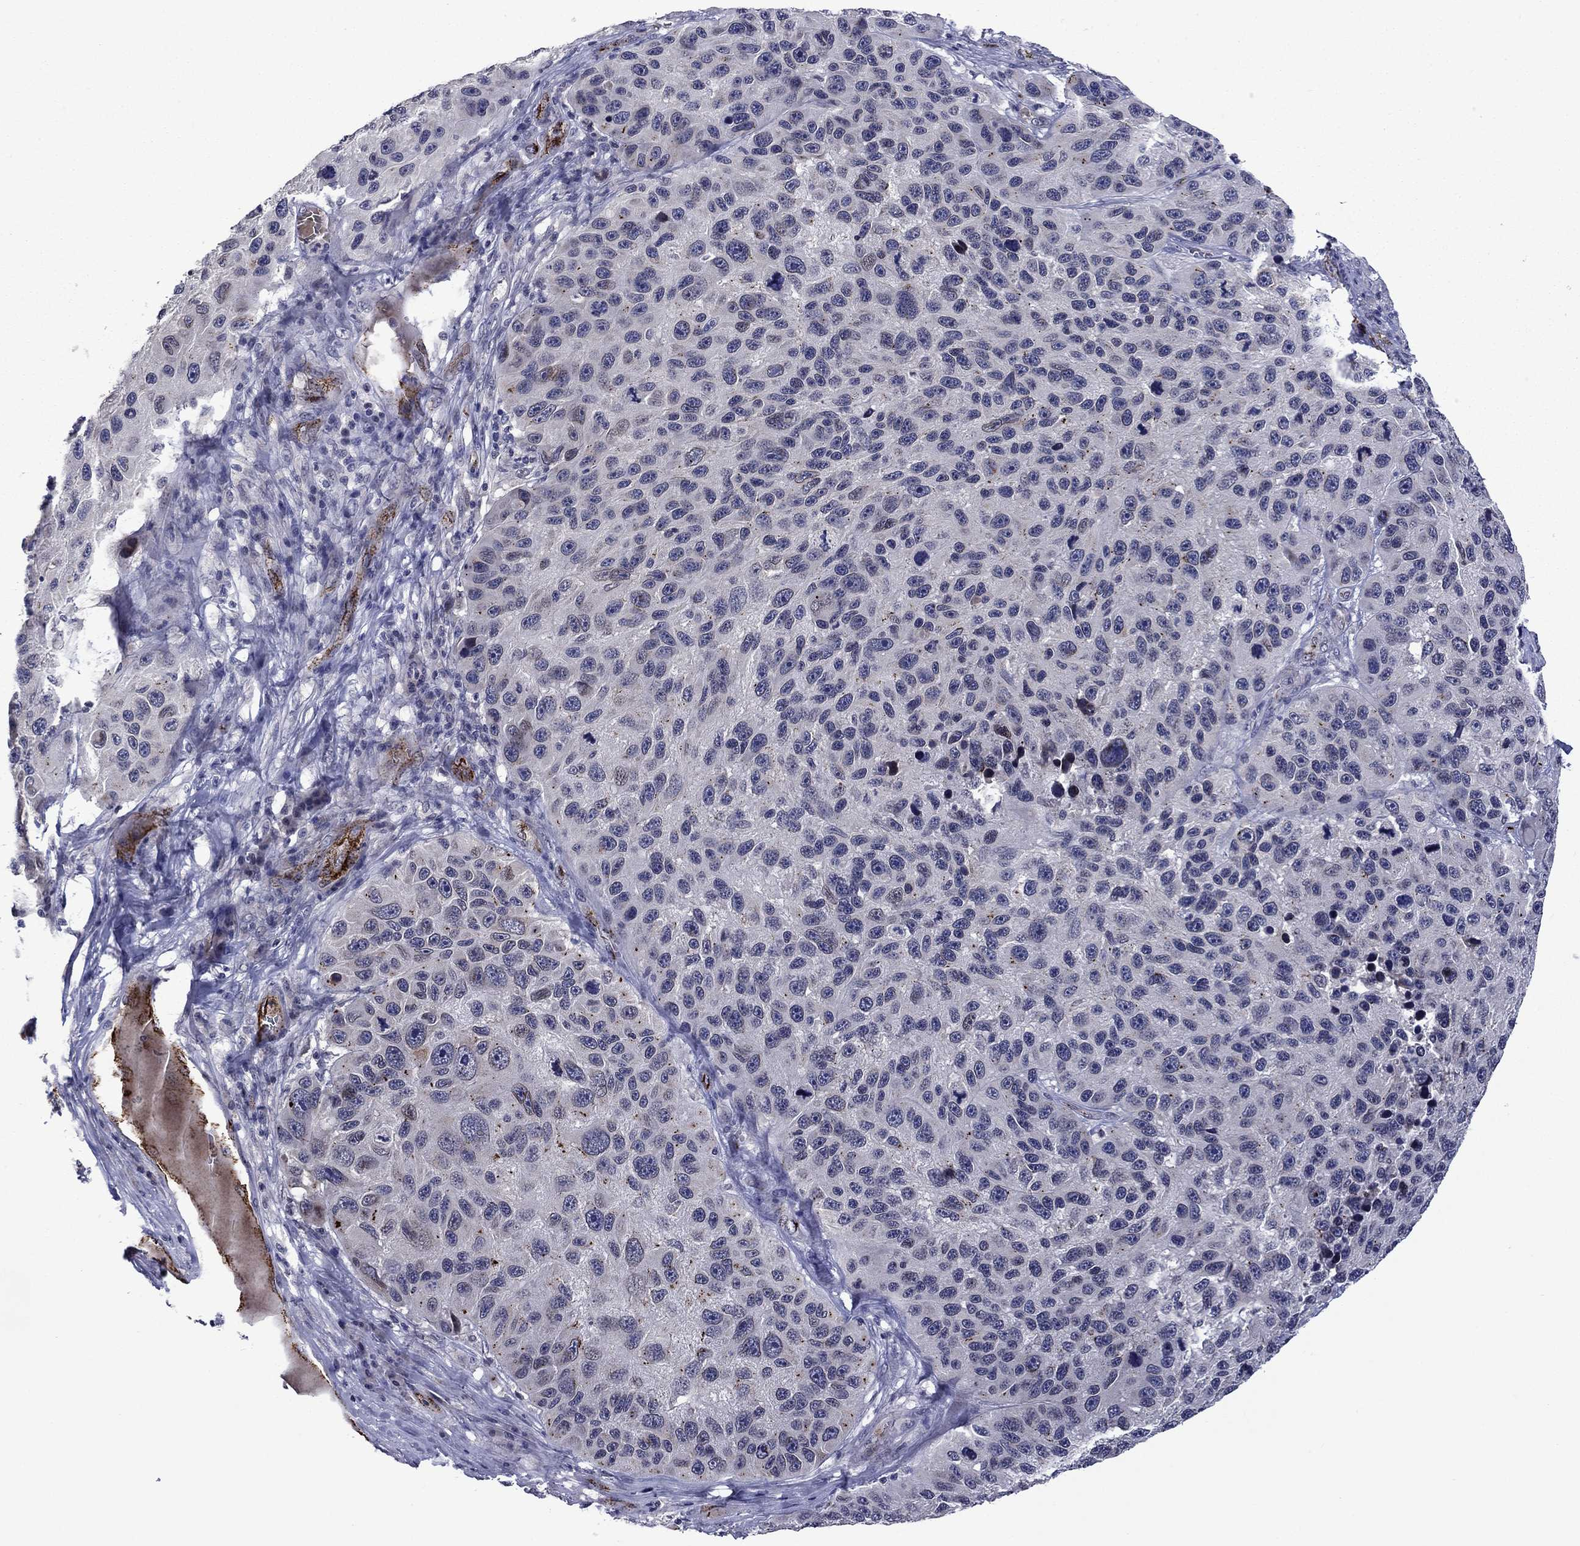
{"staining": {"intensity": "negative", "quantity": "none", "location": "none"}, "tissue": "melanoma", "cell_type": "Tumor cells", "image_type": "cancer", "snomed": [{"axis": "morphology", "description": "Malignant melanoma, NOS"}, {"axis": "topography", "description": "Skin"}], "caption": "Immunohistochemical staining of malignant melanoma exhibits no significant staining in tumor cells.", "gene": "SLITRK1", "patient": {"sex": "male", "age": 53}}